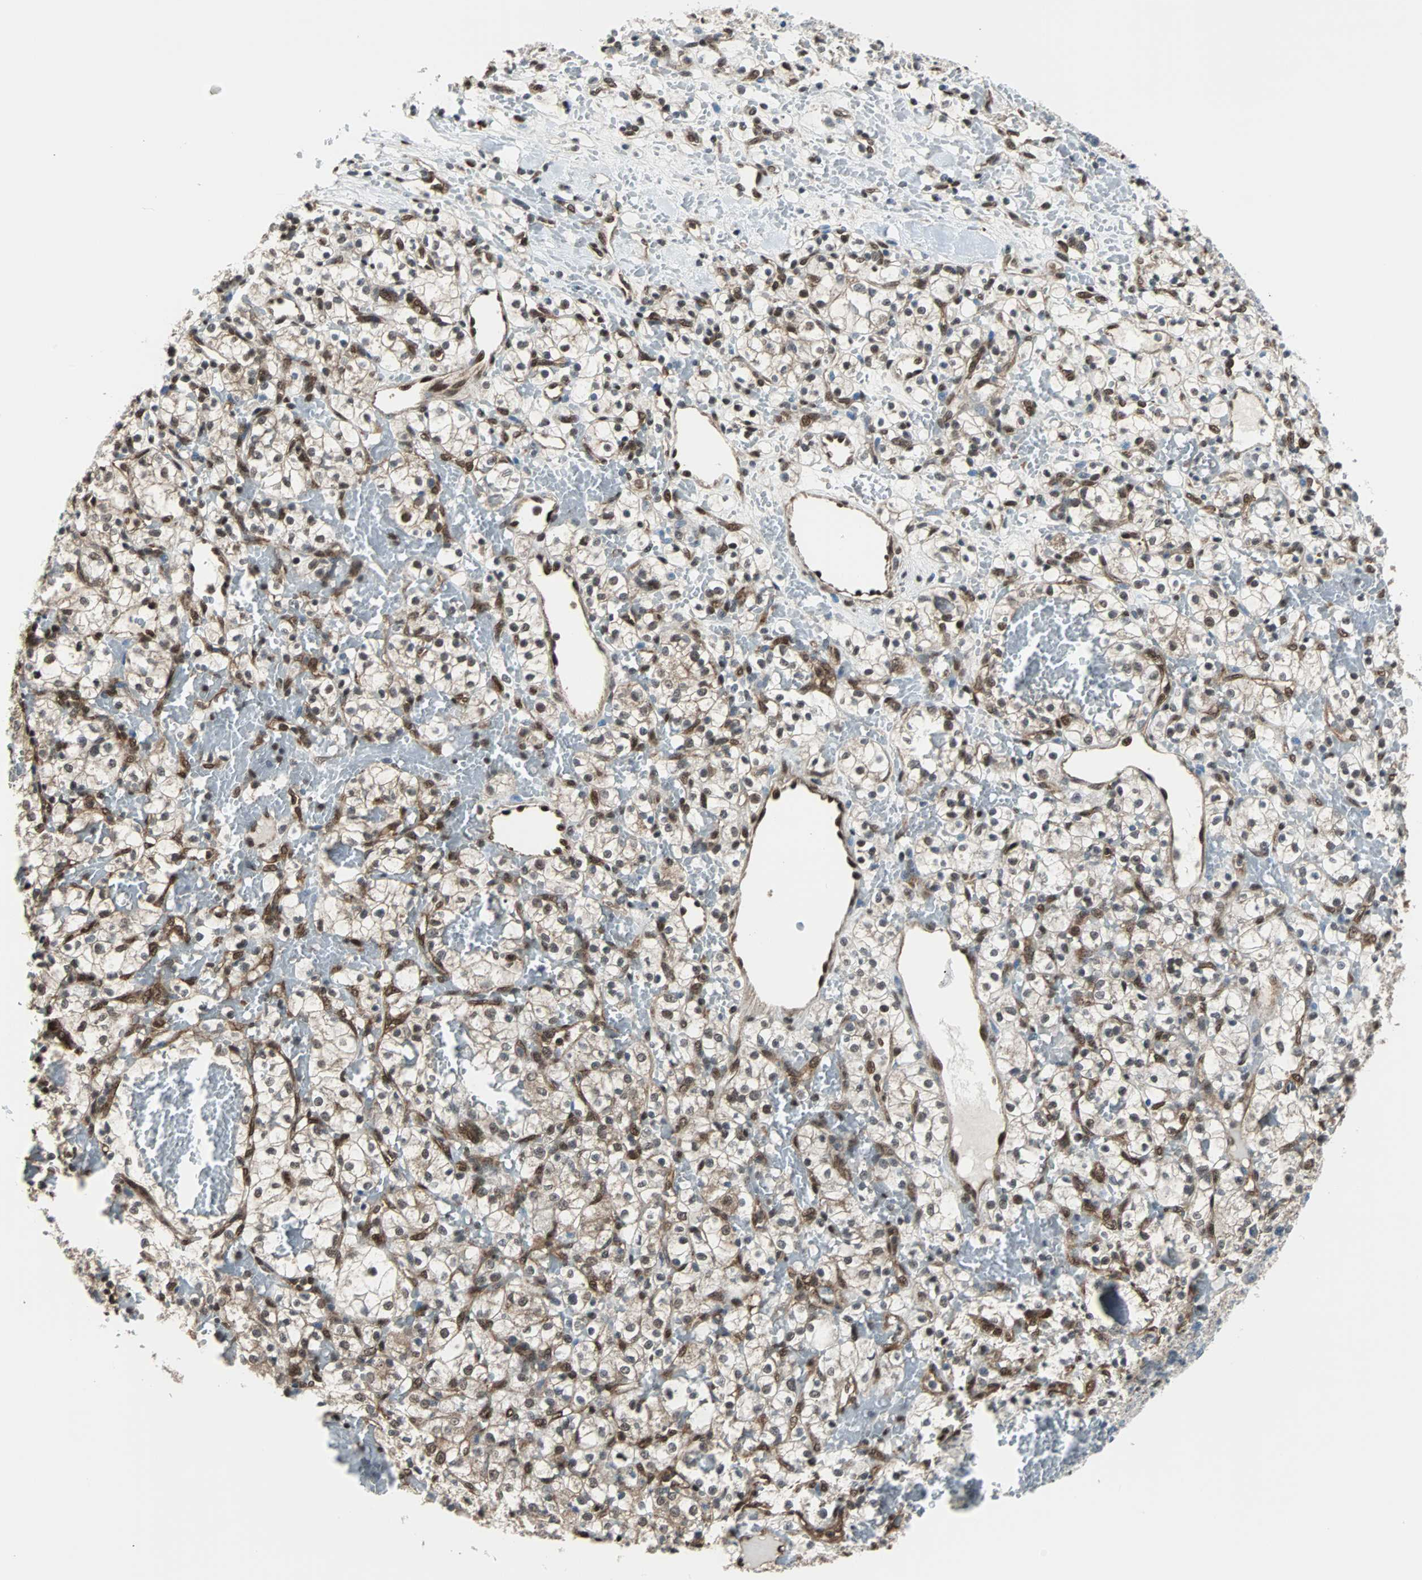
{"staining": {"intensity": "strong", "quantity": ">75%", "location": "cytoplasmic/membranous,nuclear"}, "tissue": "renal cancer", "cell_type": "Tumor cells", "image_type": "cancer", "snomed": [{"axis": "morphology", "description": "Adenocarcinoma, NOS"}, {"axis": "topography", "description": "Kidney"}], "caption": "Immunohistochemistry (IHC) of human adenocarcinoma (renal) shows high levels of strong cytoplasmic/membranous and nuclear staining in about >75% of tumor cells.", "gene": "VCP", "patient": {"sex": "female", "age": 60}}